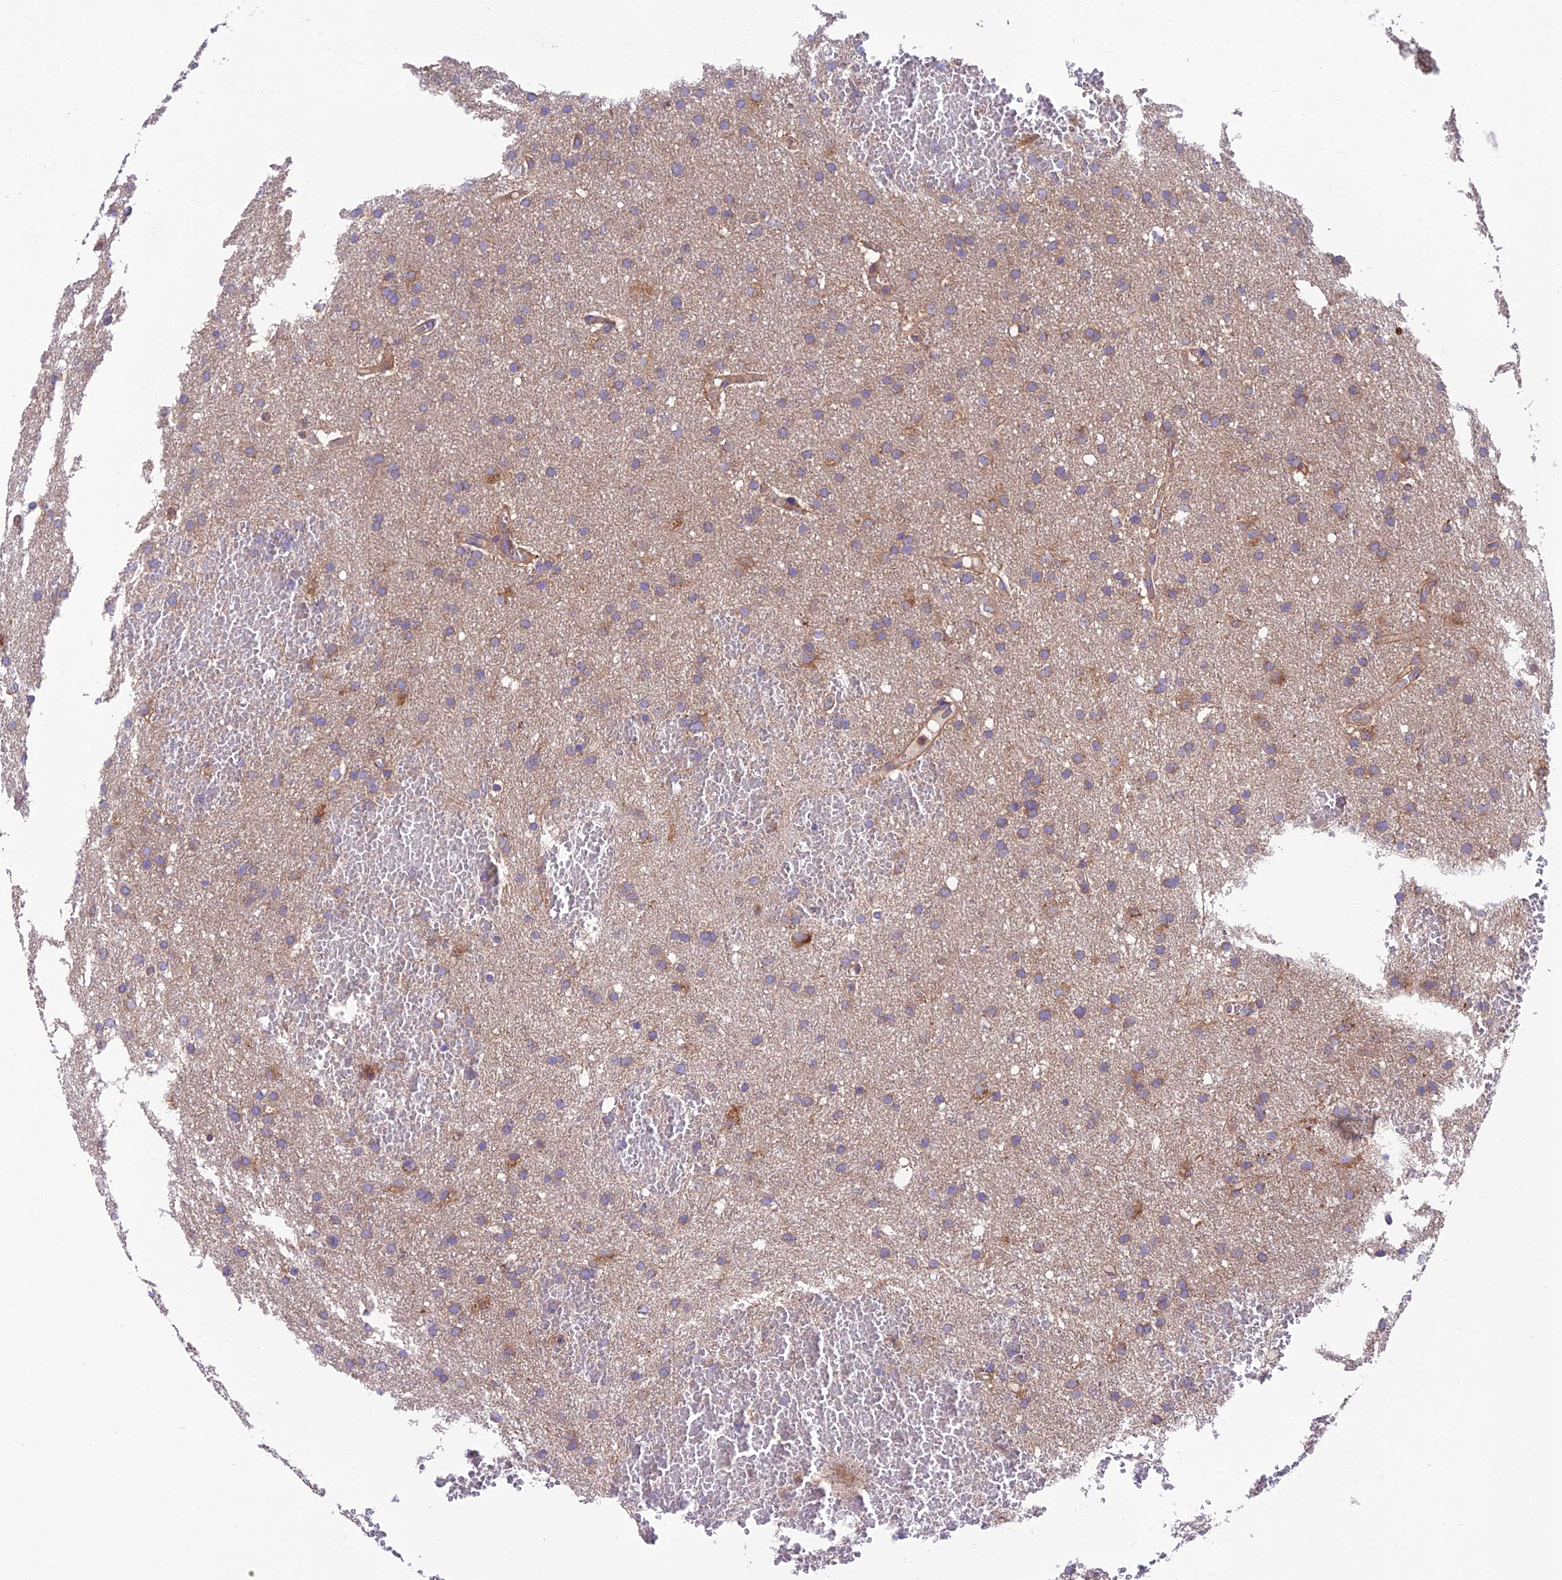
{"staining": {"intensity": "weak", "quantity": "25%-75%", "location": "cytoplasmic/membranous"}, "tissue": "glioma", "cell_type": "Tumor cells", "image_type": "cancer", "snomed": [{"axis": "morphology", "description": "Glioma, malignant, High grade"}, {"axis": "topography", "description": "Cerebral cortex"}], "caption": "Immunohistochemistry (IHC) image of neoplastic tissue: glioma stained using immunohistochemistry exhibits low levels of weak protein expression localized specifically in the cytoplasmic/membranous of tumor cells, appearing as a cytoplasmic/membranous brown color.", "gene": "VPS16", "patient": {"sex": "female", "age": 36}}